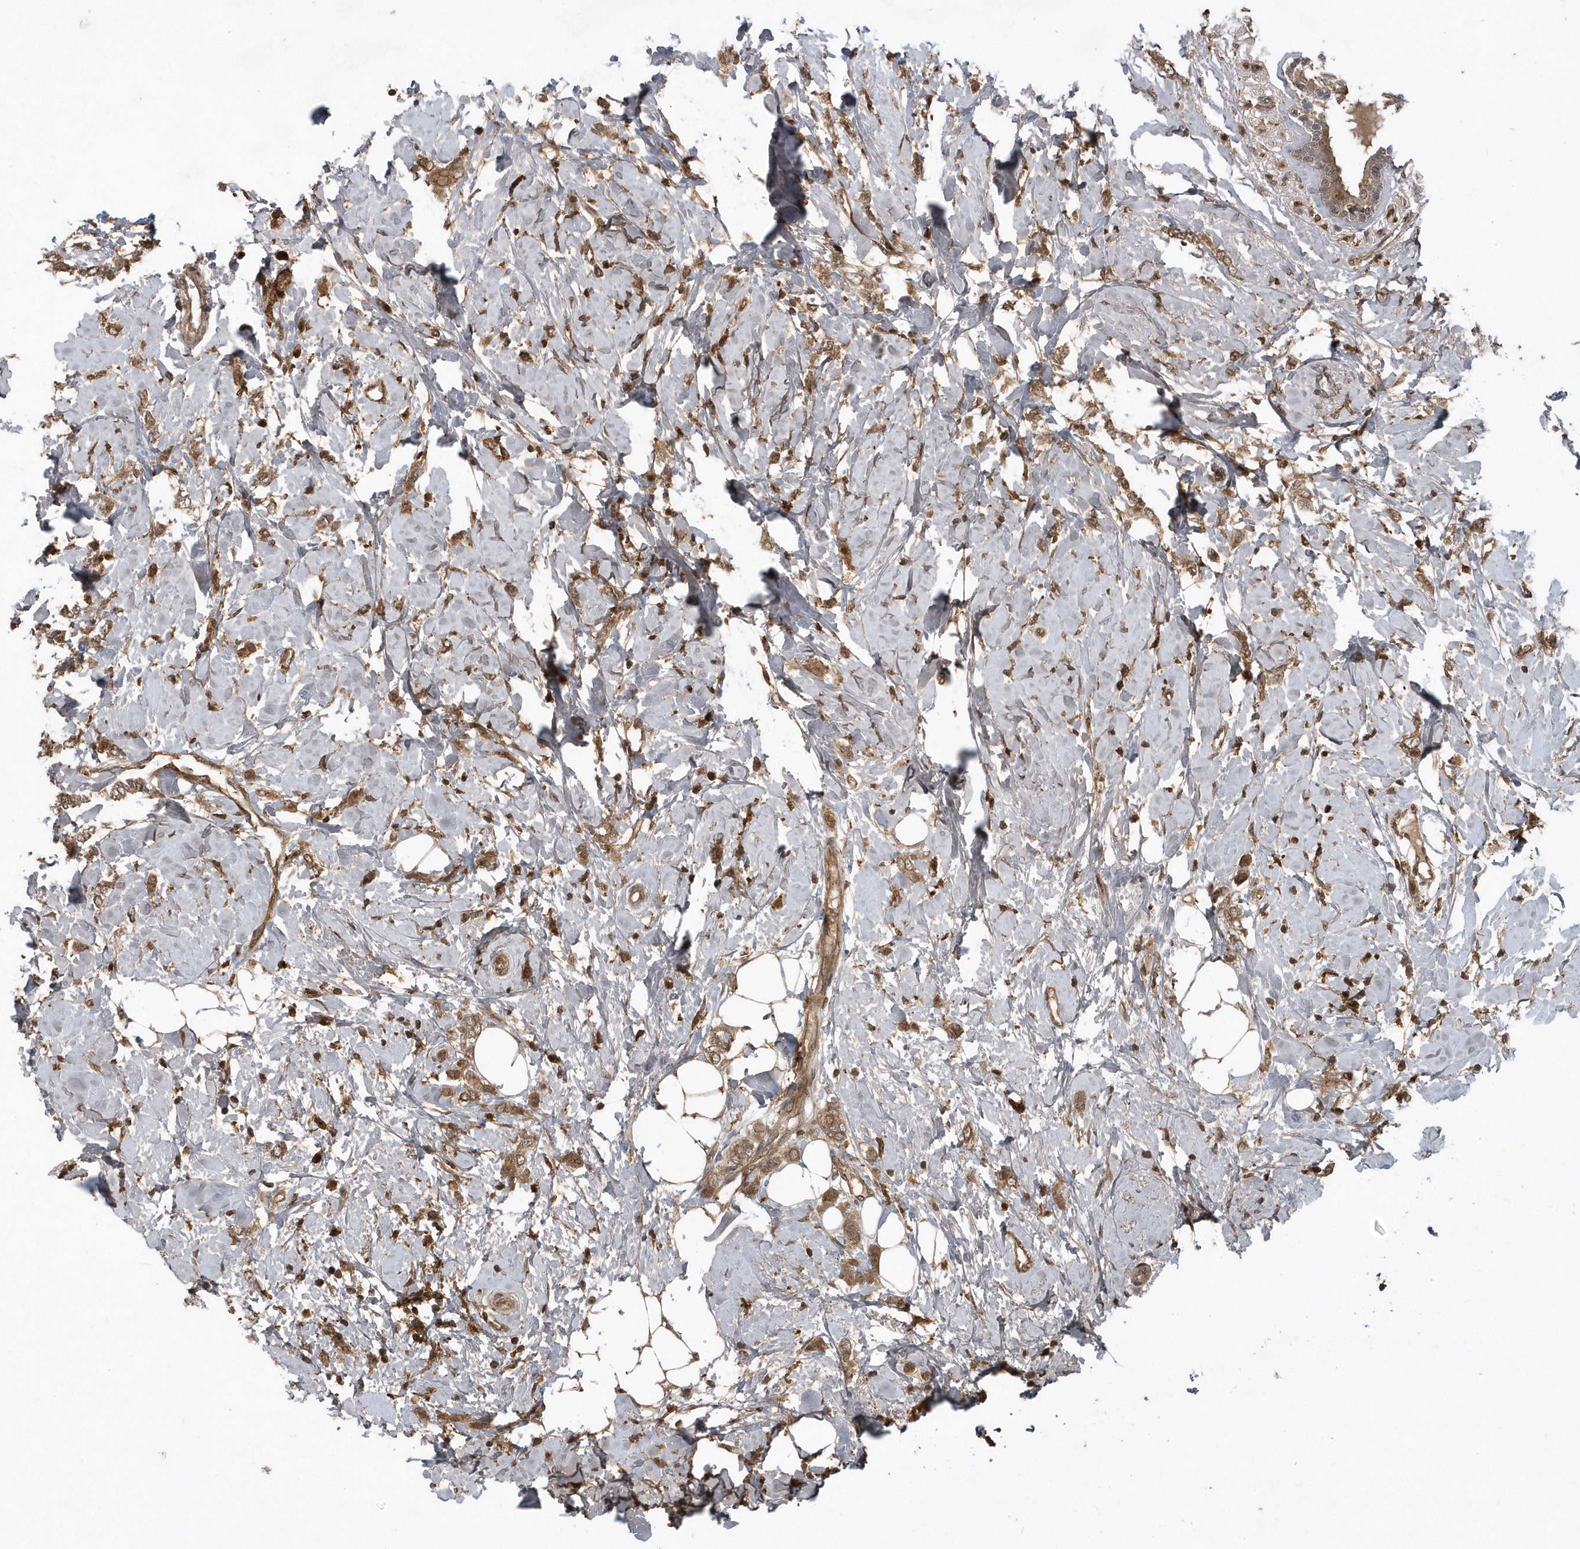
{"staining": {"intensity": "moderate", "quantity": ">75%", "location": "cytoplasmic/membranous"}, "tissue": "breast cancer", "cell_type": "Tumor cells", "image_type": "cancer", "snomed": [{"axis": "morphology", "description": "Normal tissue, NOS"}, {"axis": "morphology", "description": "Lobular carcinoma"}, {"axis": "topography", "description": "Breast"}], "caption": "Human breast cancer stained with a protein marker displays moderate staining in tumor cells.", "gene": "LACC1", "patient": {"sex": "female", "age": 47}}